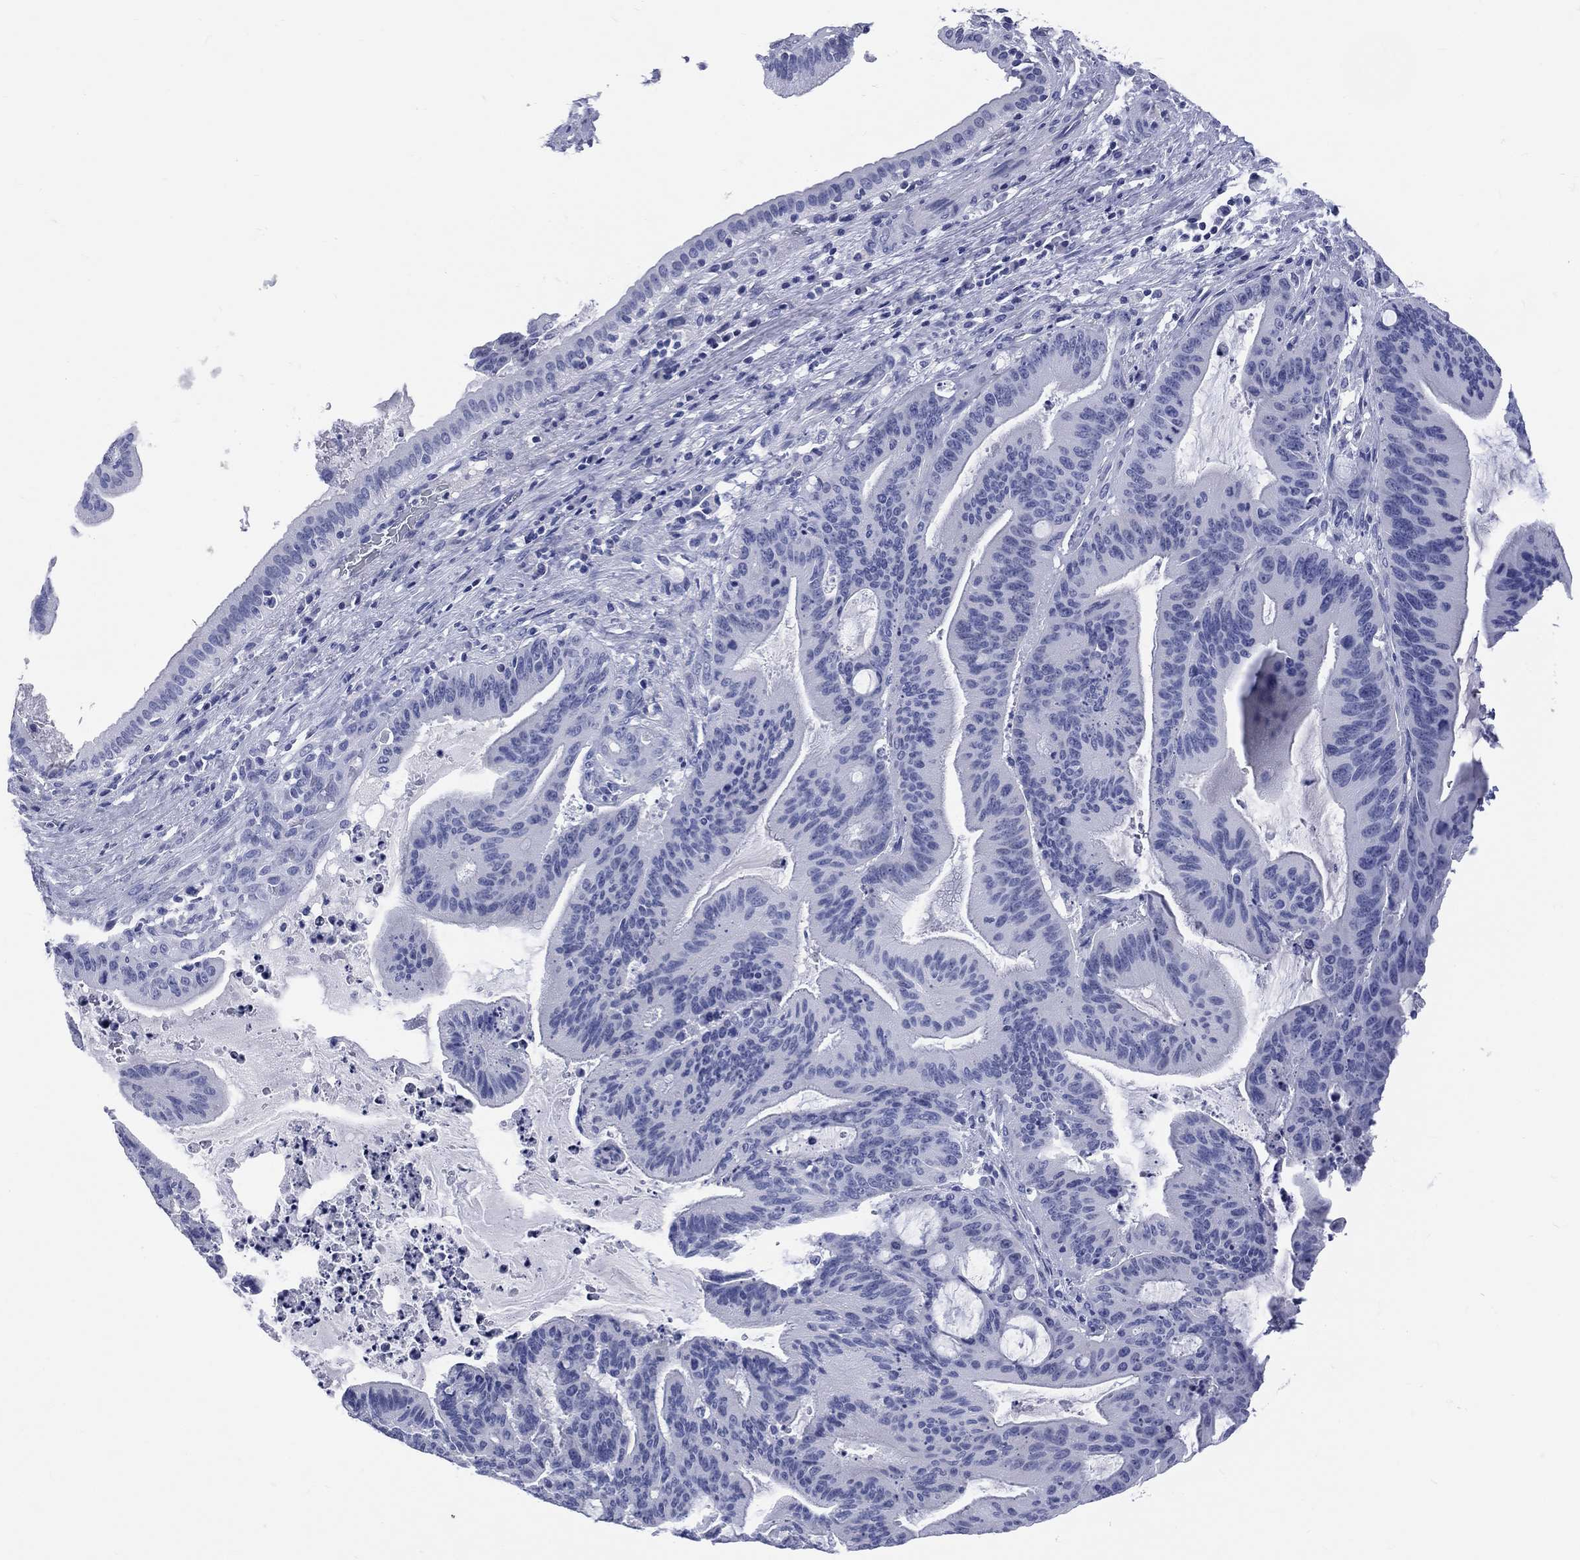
{"staining": {"intensity": "negative", "quantity": "none", "location": "none"}, "tissue": "liver cancer", "cell_type": "Tumor cells", "image_type": "cancer", "snomed": [{"axis": "morphology", "description": "Cholangiocarcinoma"}, {"axis": "topography", "description": "Liver"}], "caption": "DAB (3,3'-diaminobenzidine) immunohistochemical staining of human cholangiocarcinoma (liver) demonstrates no significant expression in tumor cells.", "gene": "CYLC1", "patient": {"sex": "female", "age": 73}}